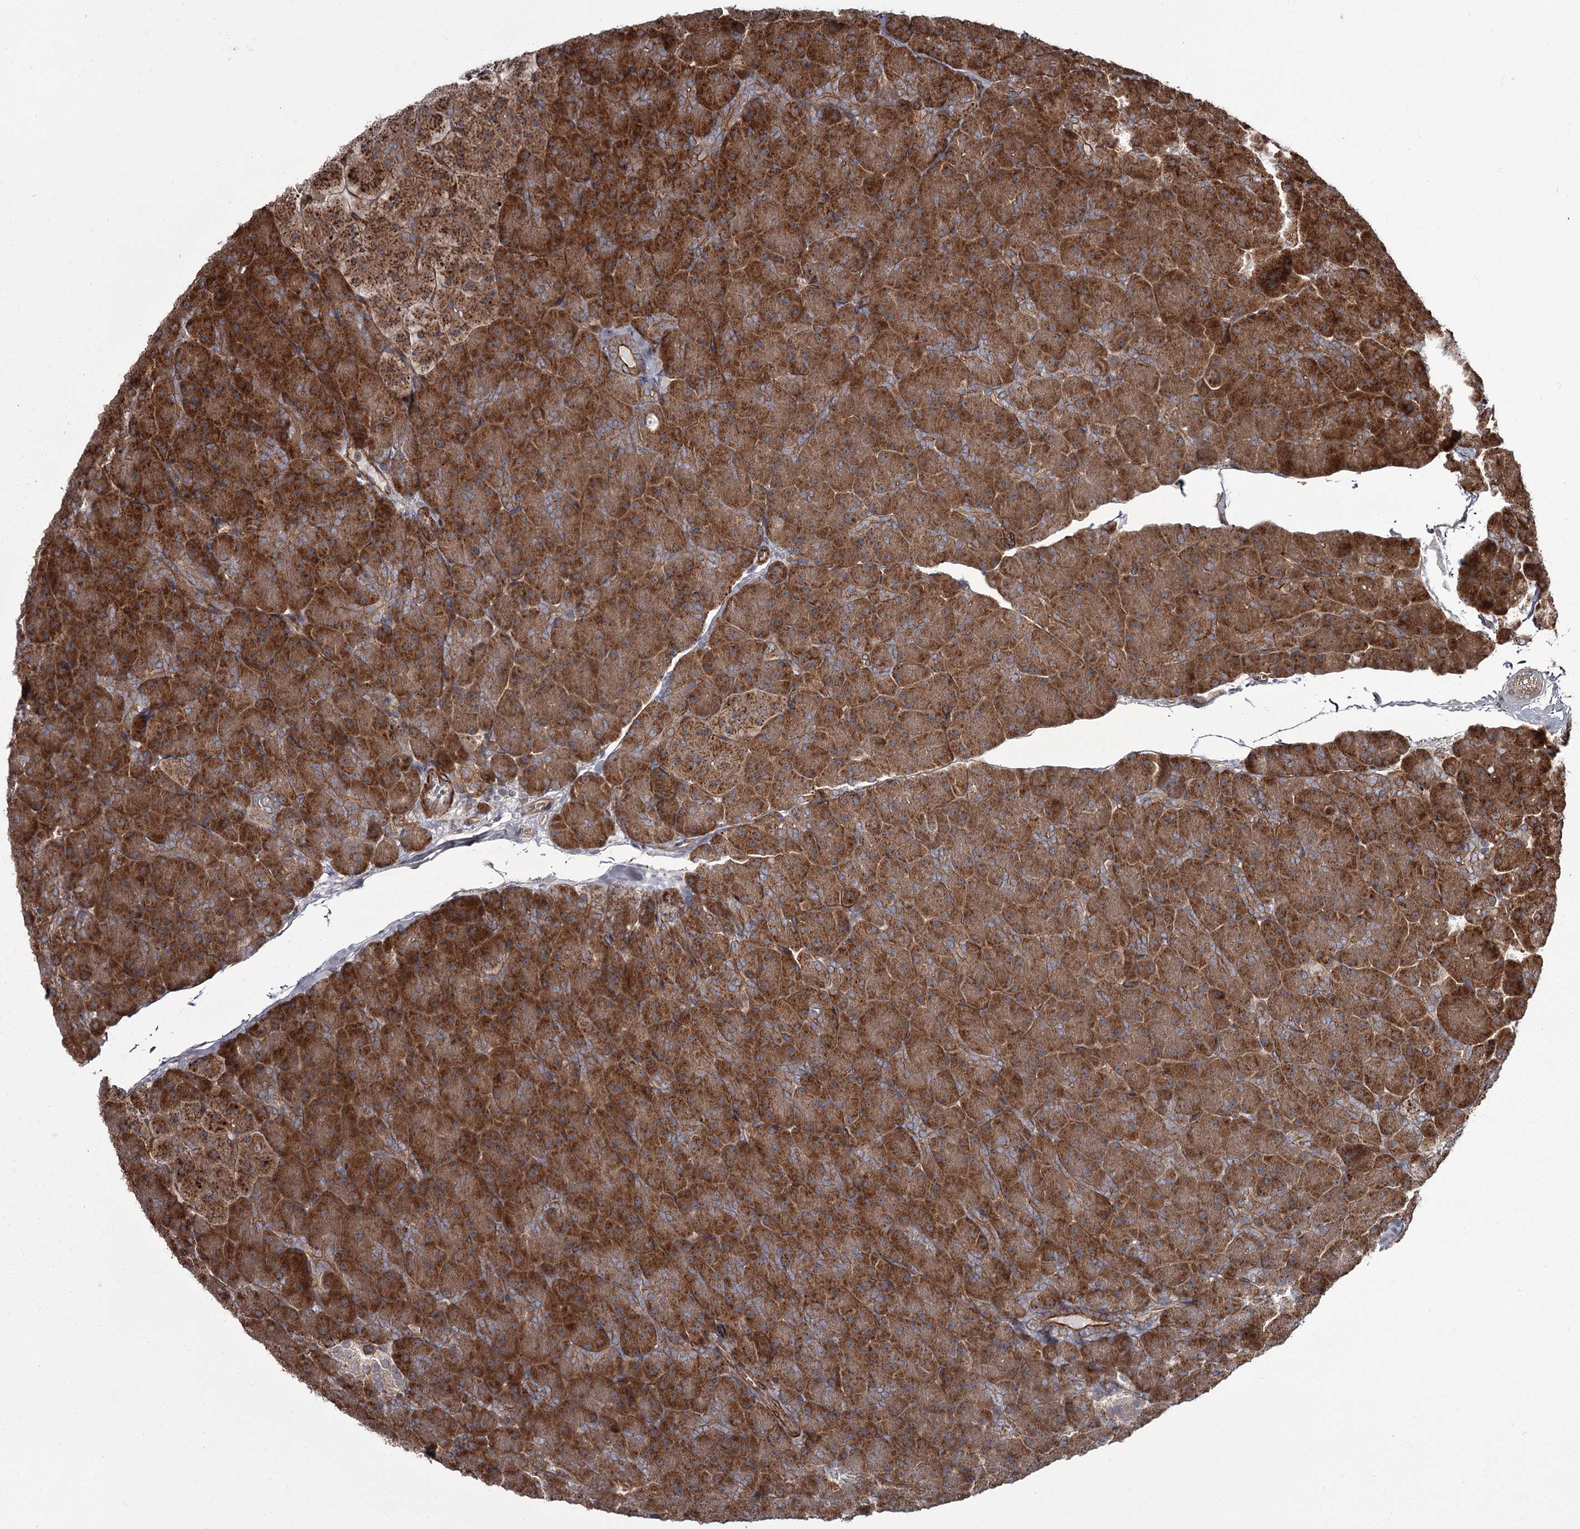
{"staining": {"intensity": "strong", "quantity": ">75%", "location": "cytoplasmic/membranous"}, "tissue": "pancreas", "cell_type": "Exocrine glandular cells", "image_type": "normal", "snomed": [{"axis": "morphology", "description": "Normal tissue, NOS"}, {"axis": "topography", "description": "Pancreas"}], "caption": "A micrograph showing strong cytoplasmic/membranous expression in approximately >75% of exocrine glandular cells in benign pancreas, as visualized by brown immunohistochemical staining.", "gene": "THAP9", "patient": {"sex": "male", "age": 36}}